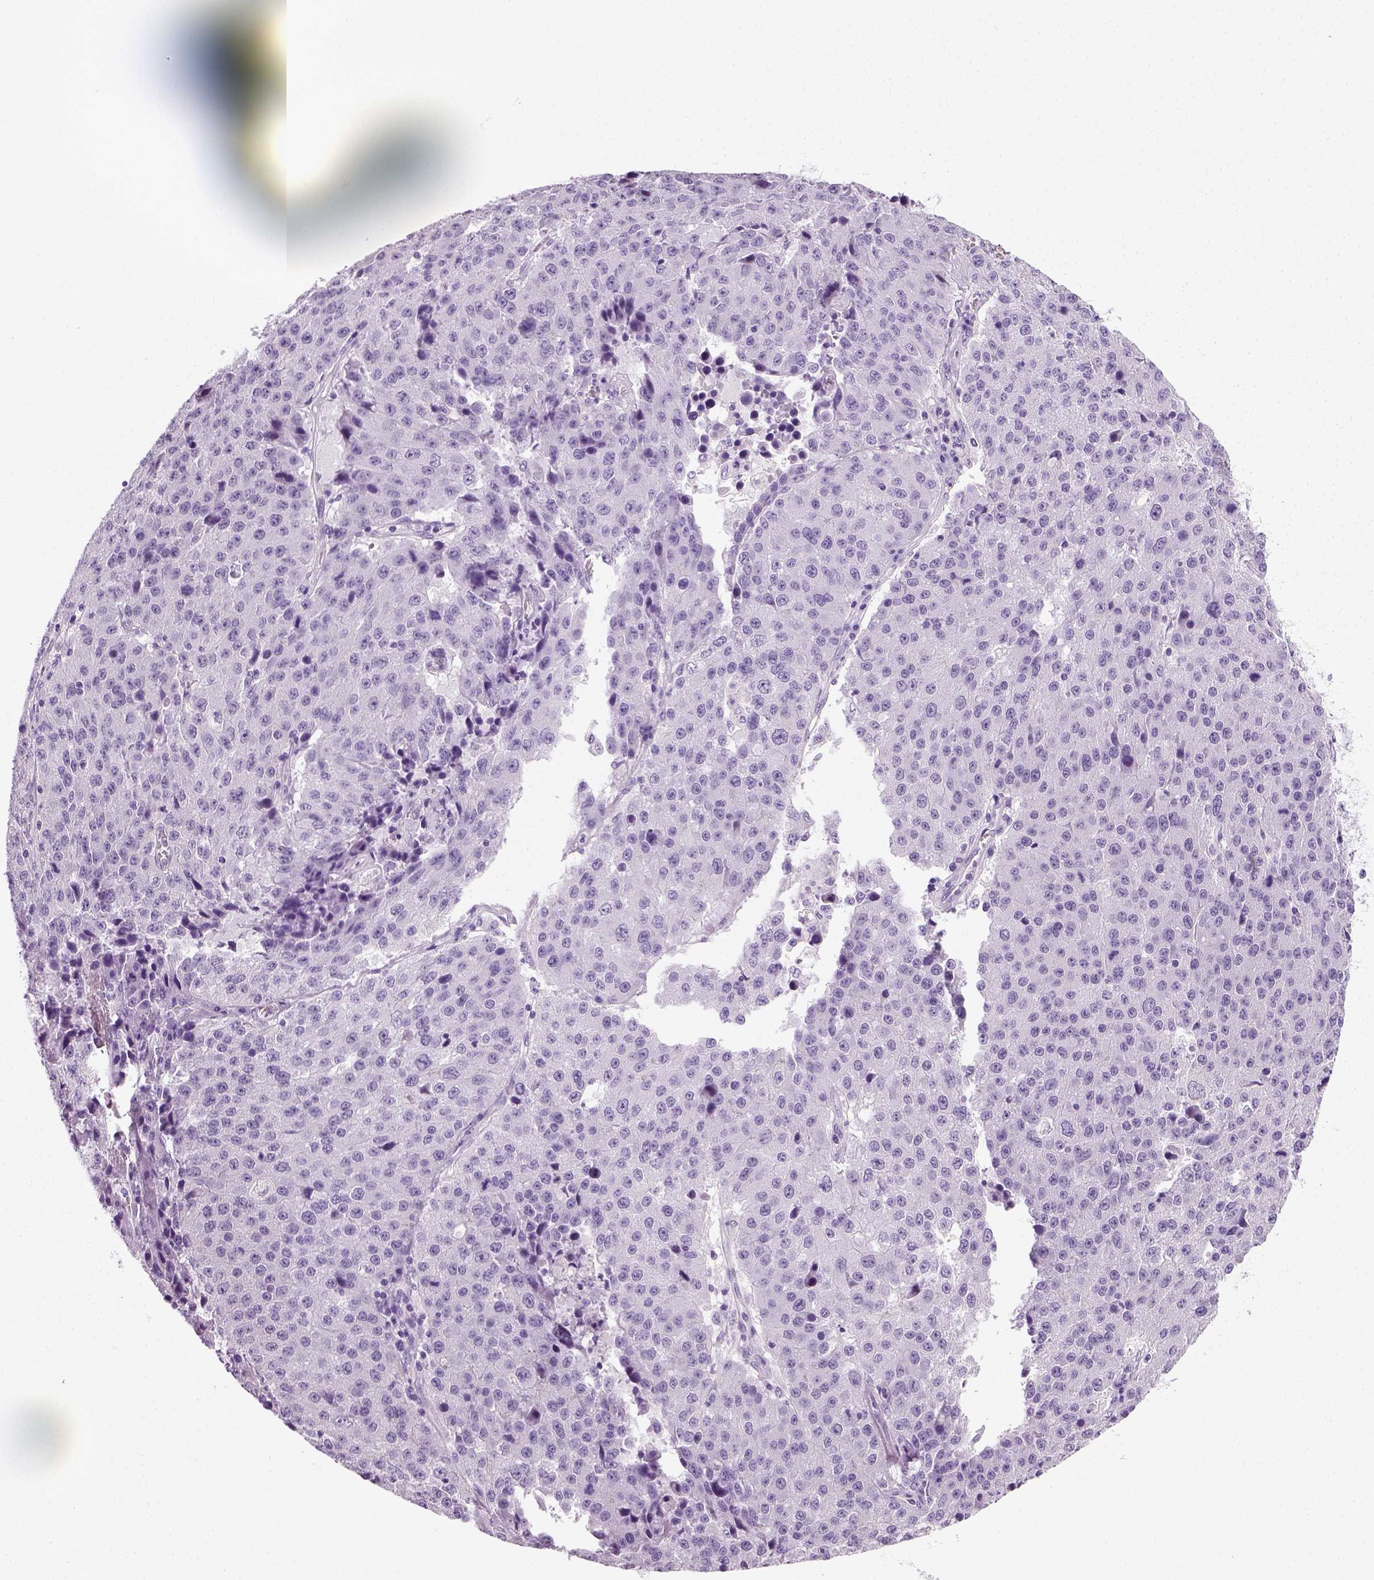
{"staining": {"intensity": "negative", "quantity": "none", "location": "none"}, "tissue": "stomach cancer", "cell_type": "Tumor cells", "image_type": "cancer", "snomed": [{"axis": "morphology", "description": "Adenocarcinoma, NOS"}, {"axis": "topography", "description": "Stomach"}], "caption": "Tumor cells are negative for brown protein staining in stomach cancer (adenocarcinoma). (Brightfield microscopy of DAB immunohistochemistry at high magnification).", "gene": "SPATA31E1", "patient": {"sex": "male", "age": 71}}